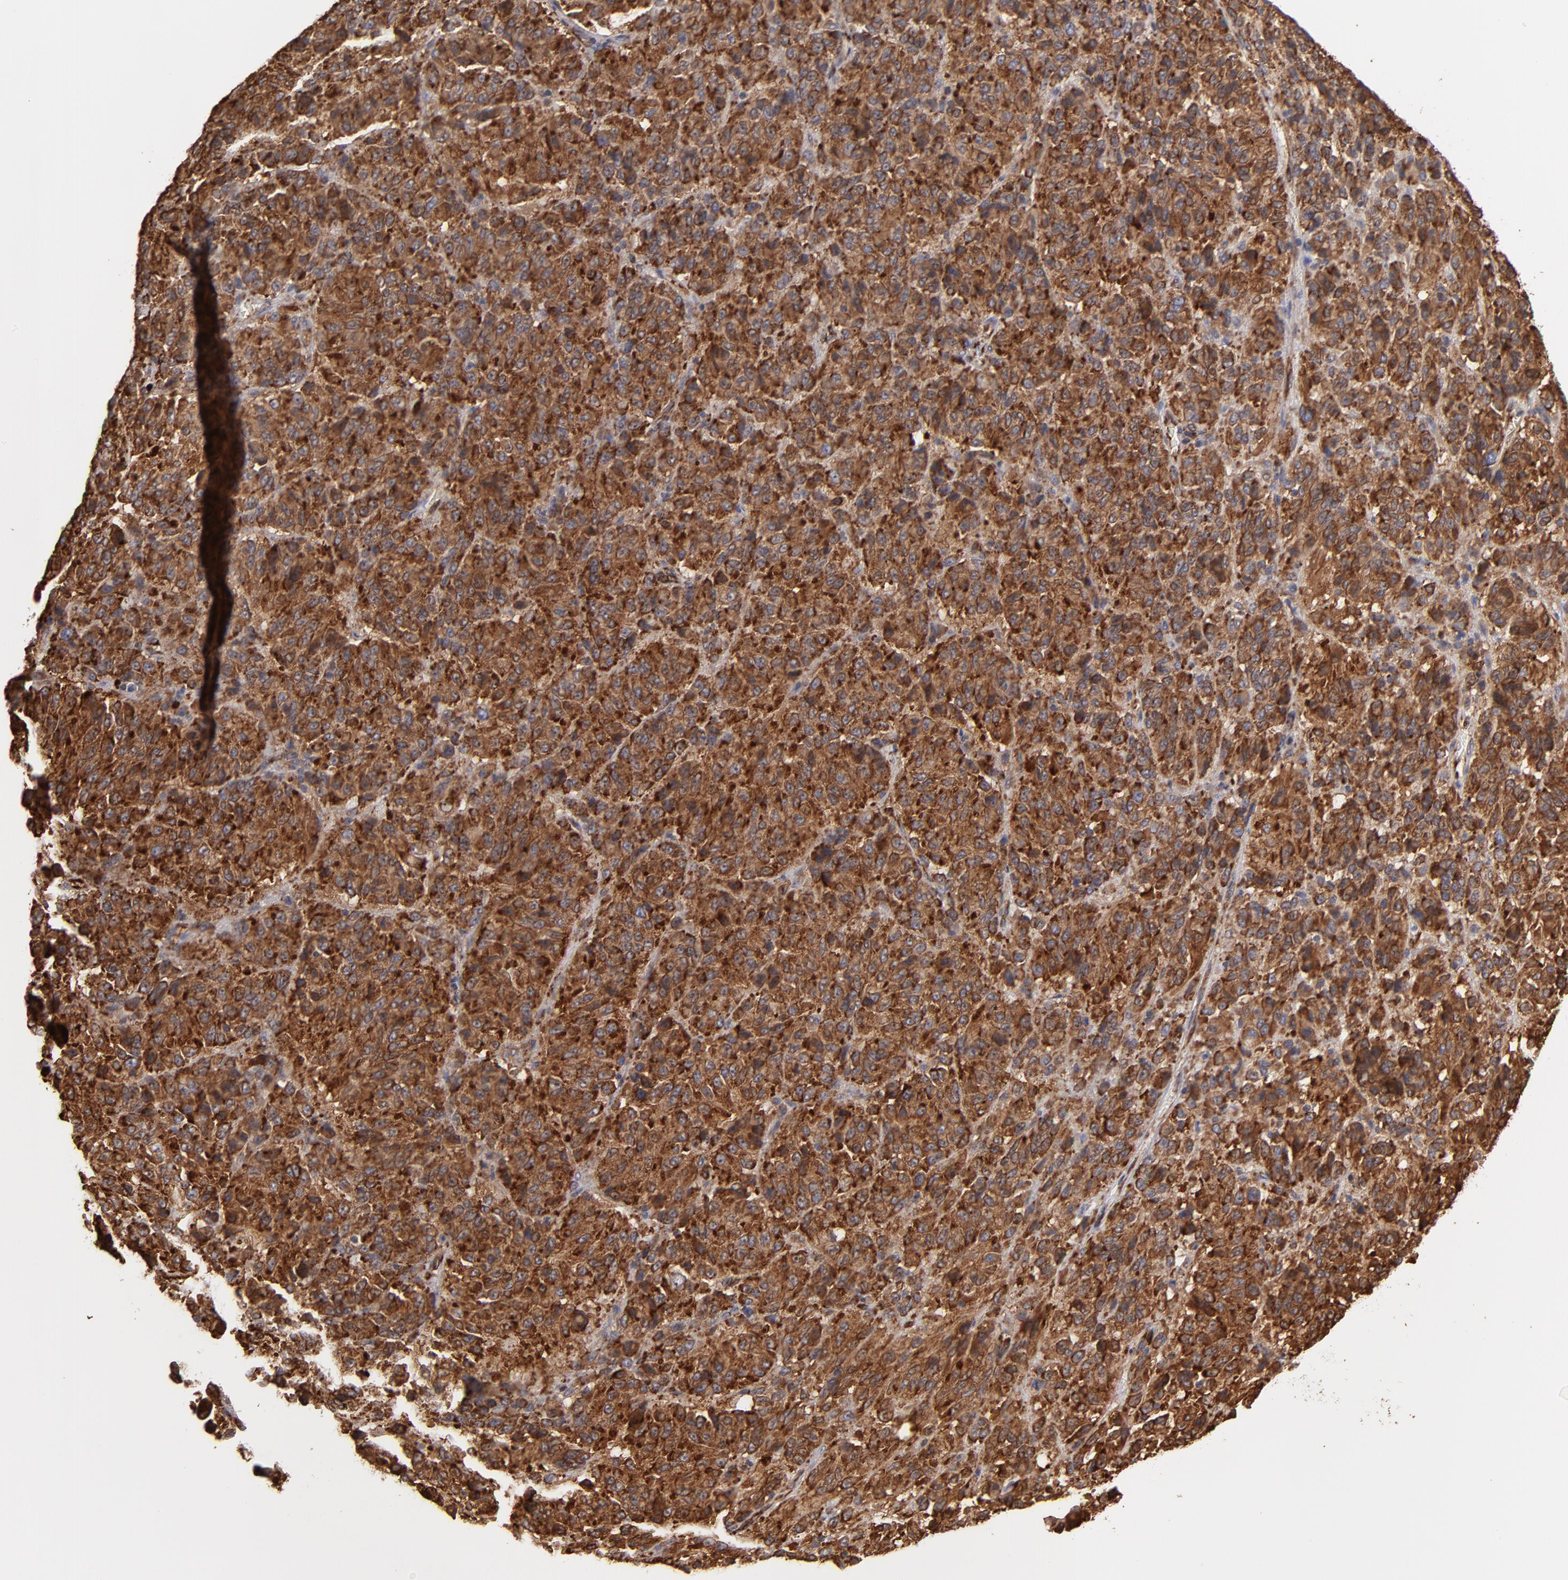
{"staining": {"intensity": "strong", "quantity": ">75%", "location": "cytoplasmic/membranous"}, "tissue": "melanoma", "cell_type": "Tumor cells", "image_type": "cancer", "snomed": [{"axis": "morphology", "description": "Malignant melanoma, Metastatic site"}, {"axis": "topography", "description": "Lung"}], "caption": "High-power microscopy captured an IHC histopathology image of melanoma, revealing strong cytoplasmic/membranous expression in approximately >75% of tumor cells.", "gene": "KTN1", "patient": {"sex": "male", "age": 64}}